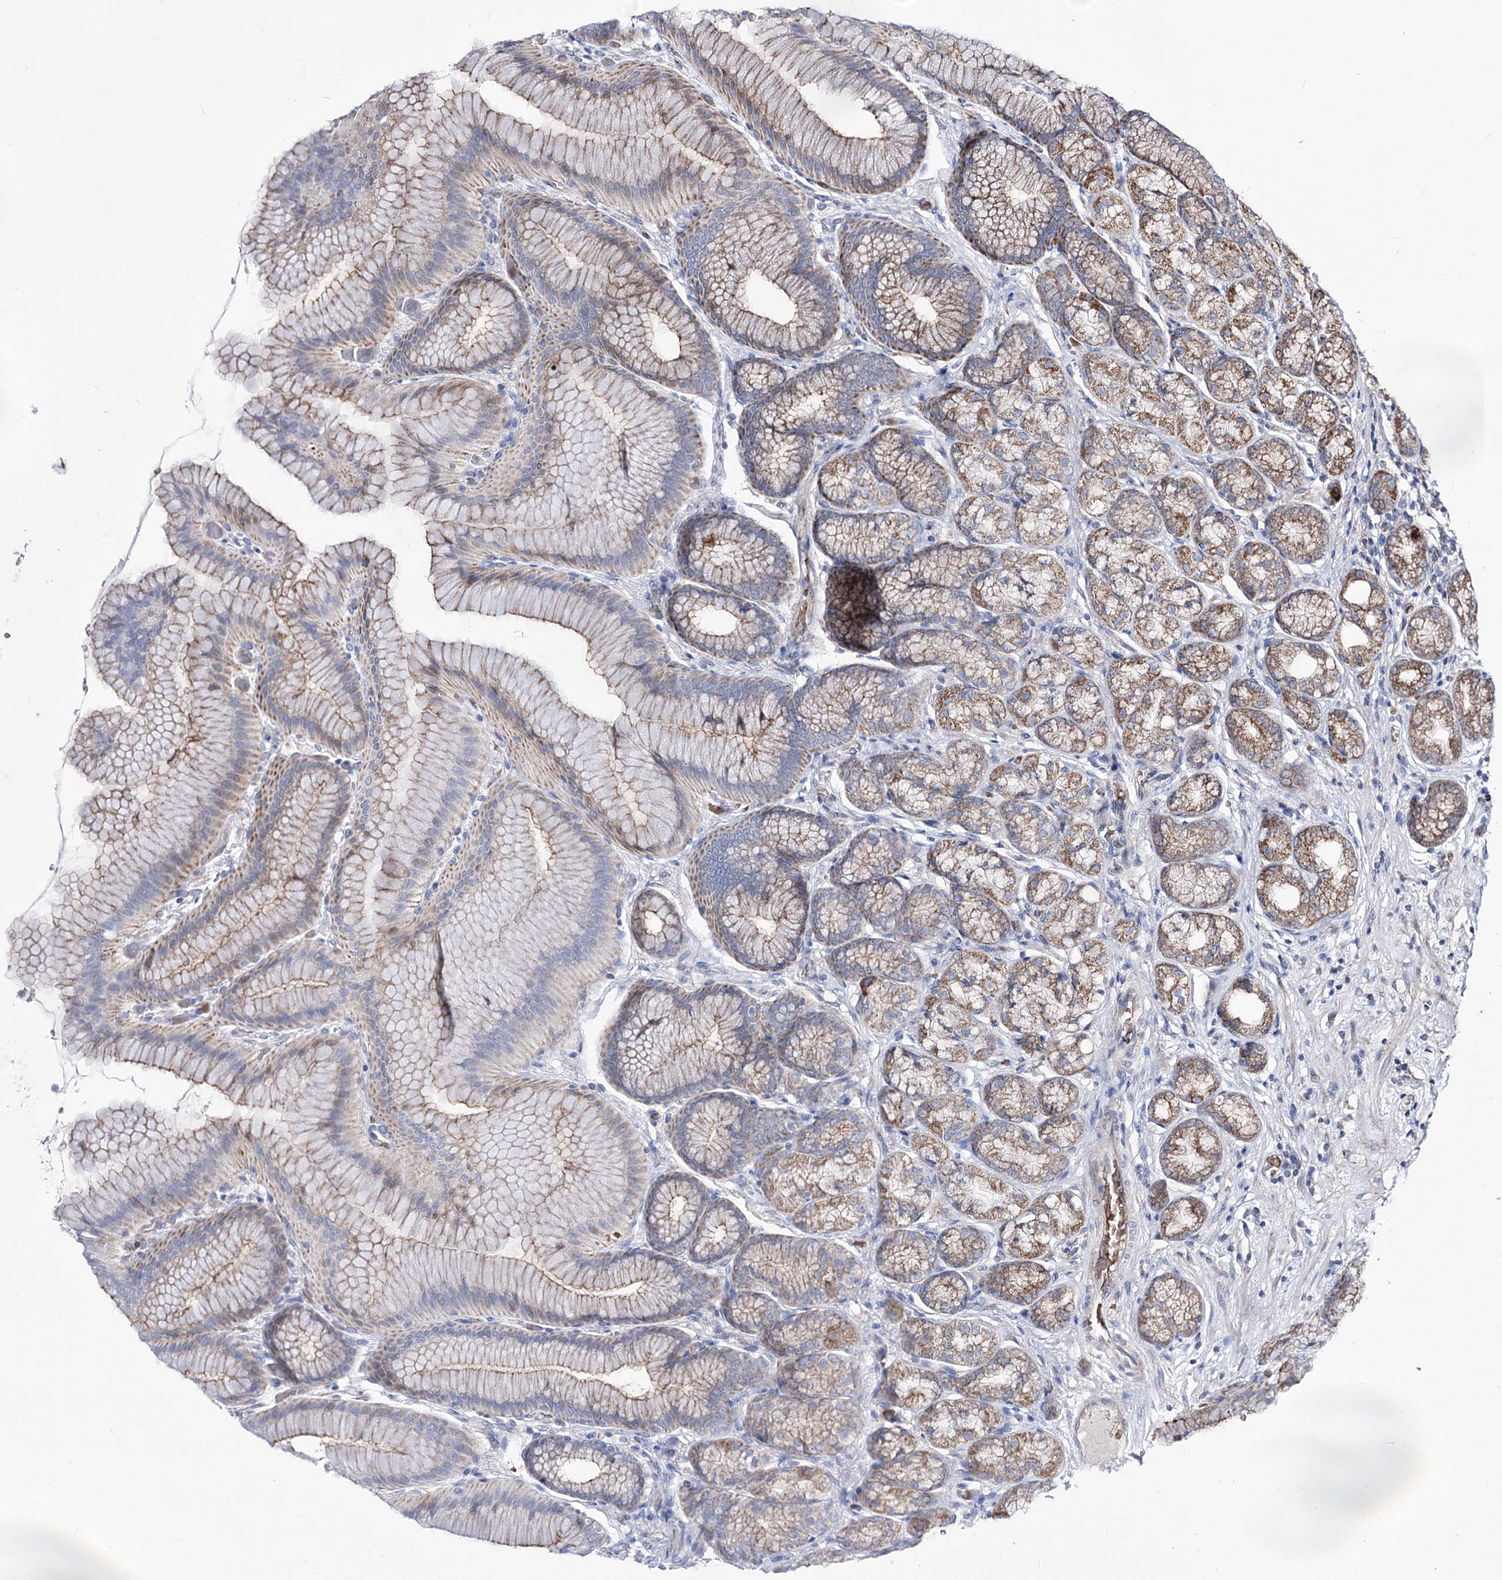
{"staining": {"intensity": "strong", "quantity": "<25%", "location": "cytoplasmic/membranous"}, "tissue": "stomach", "cell_type": "Glandular cells", "image_type": "normal", "snomed": [{"axis": "morphology", "description": "Normal tissue, NOS"}, {"axis": "morphology", "description": "Adenocarcinoma, NOS"}, {"axis": "morphology", "description": "Adenocarcinoma, High grade"}, {"axis": "topography", "description": "Stomach, upper"}, {"axis": "topography", "description": "Stomach"}], "caption": "This histopathology image demonstrates benign stomach stained with IHC to label a protein in brown. The cytoplasmic/membranous of glandular cells show strong positivity for the protein. Nuclei are counter-stained blue.", "gene": "OSBPL5", "patient": {"sex": "female", "age": 65}}